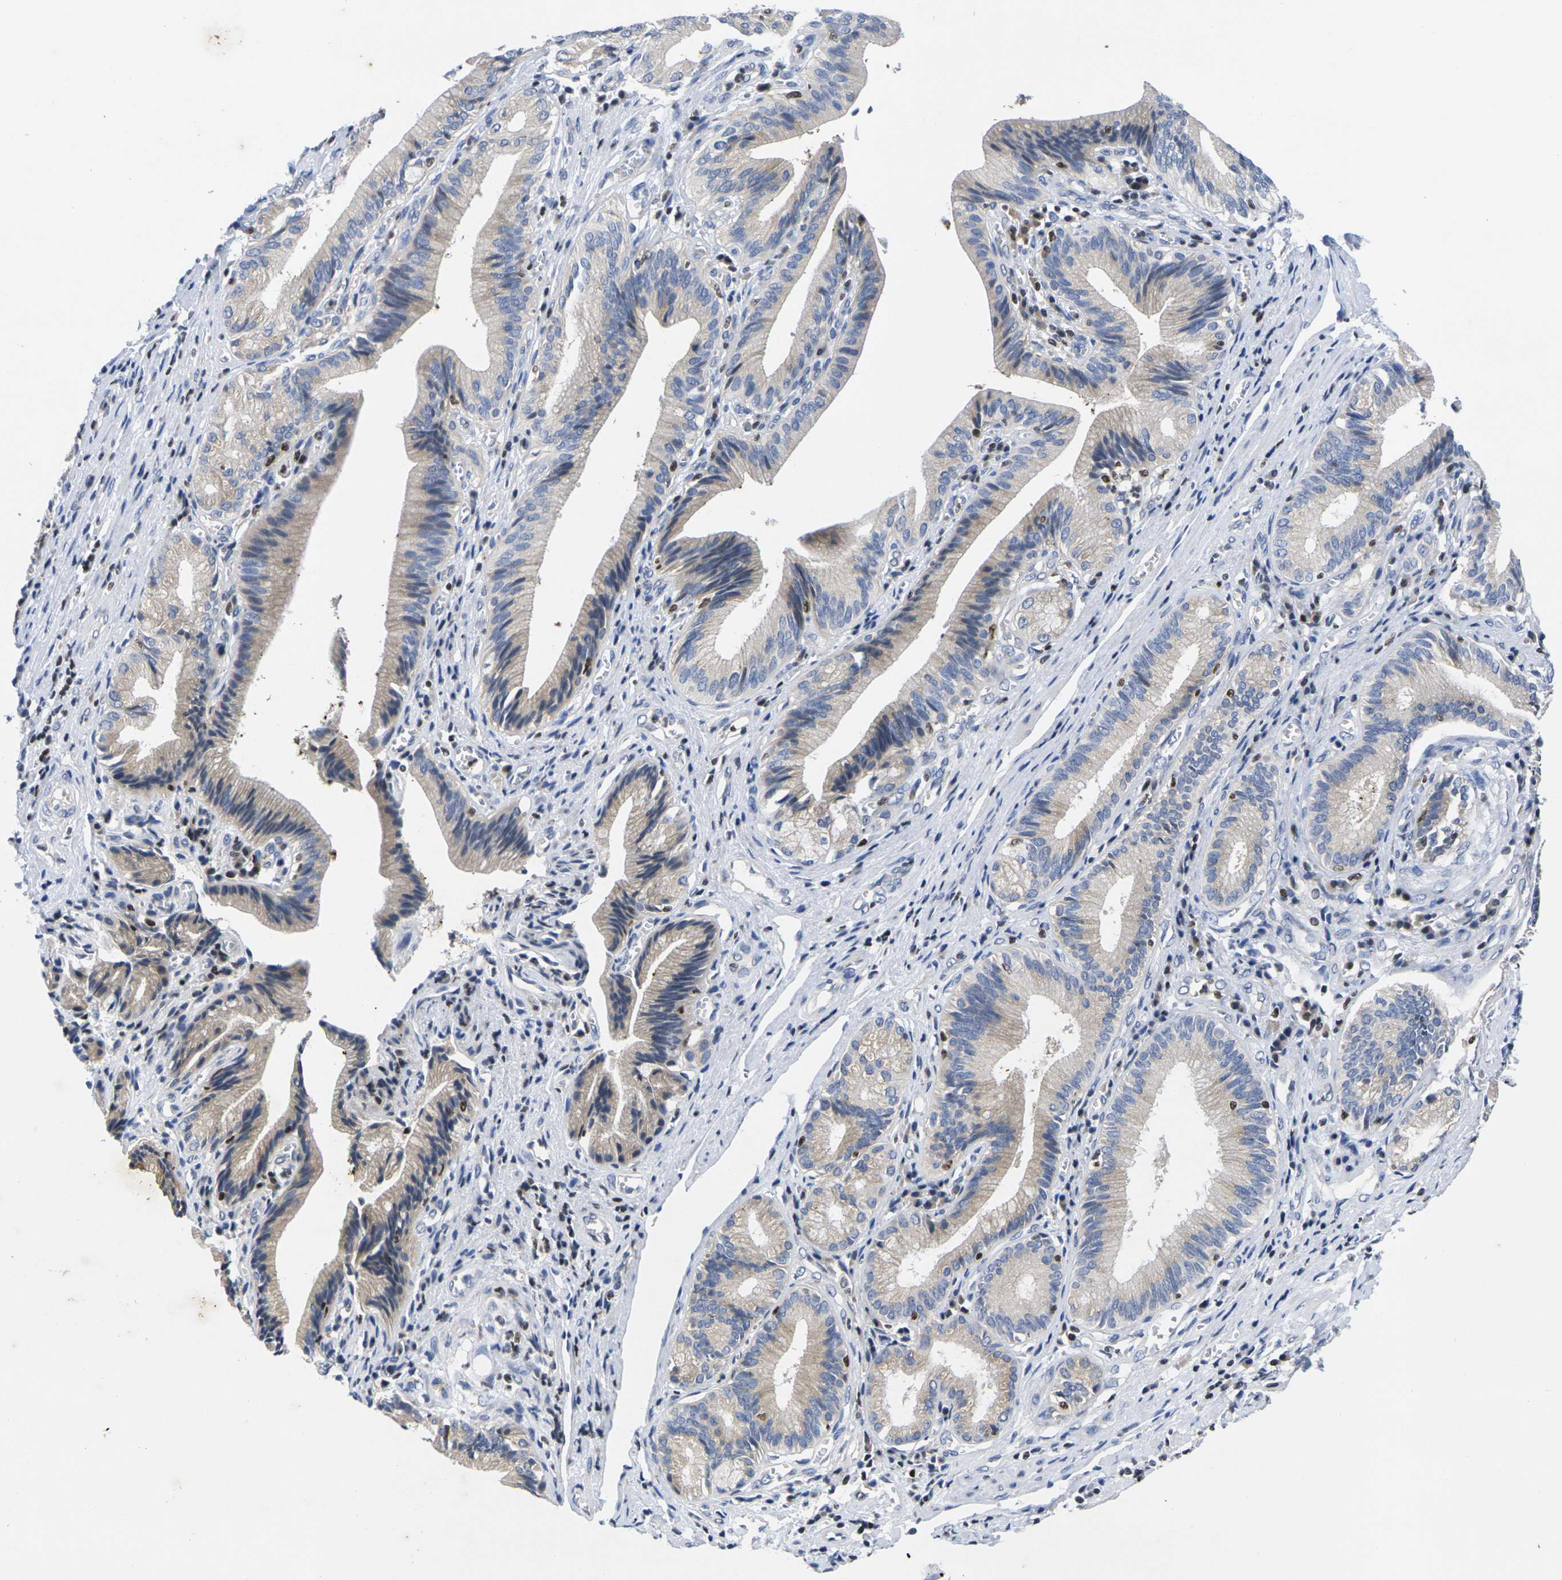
{"staining": {"intensity": "weak", "quantity": "<25%", "location": "cytoplasmic/membranous"}, "tissue": "pancreatic cancer", "cell_type": "Tumor cells", "image_type": "cancer", "snomed": [{"axis": "morphology", "description": "Adenocarcinoma, NOS"}, {"axis": "topography", "description": "Pancreas"}], "caption": "An image of human adenocarcinoma (pancreatic) is negative for staining in tumor cells.", "gene": "IKZF1", "patient": {"sex": "female", "age": 75}}